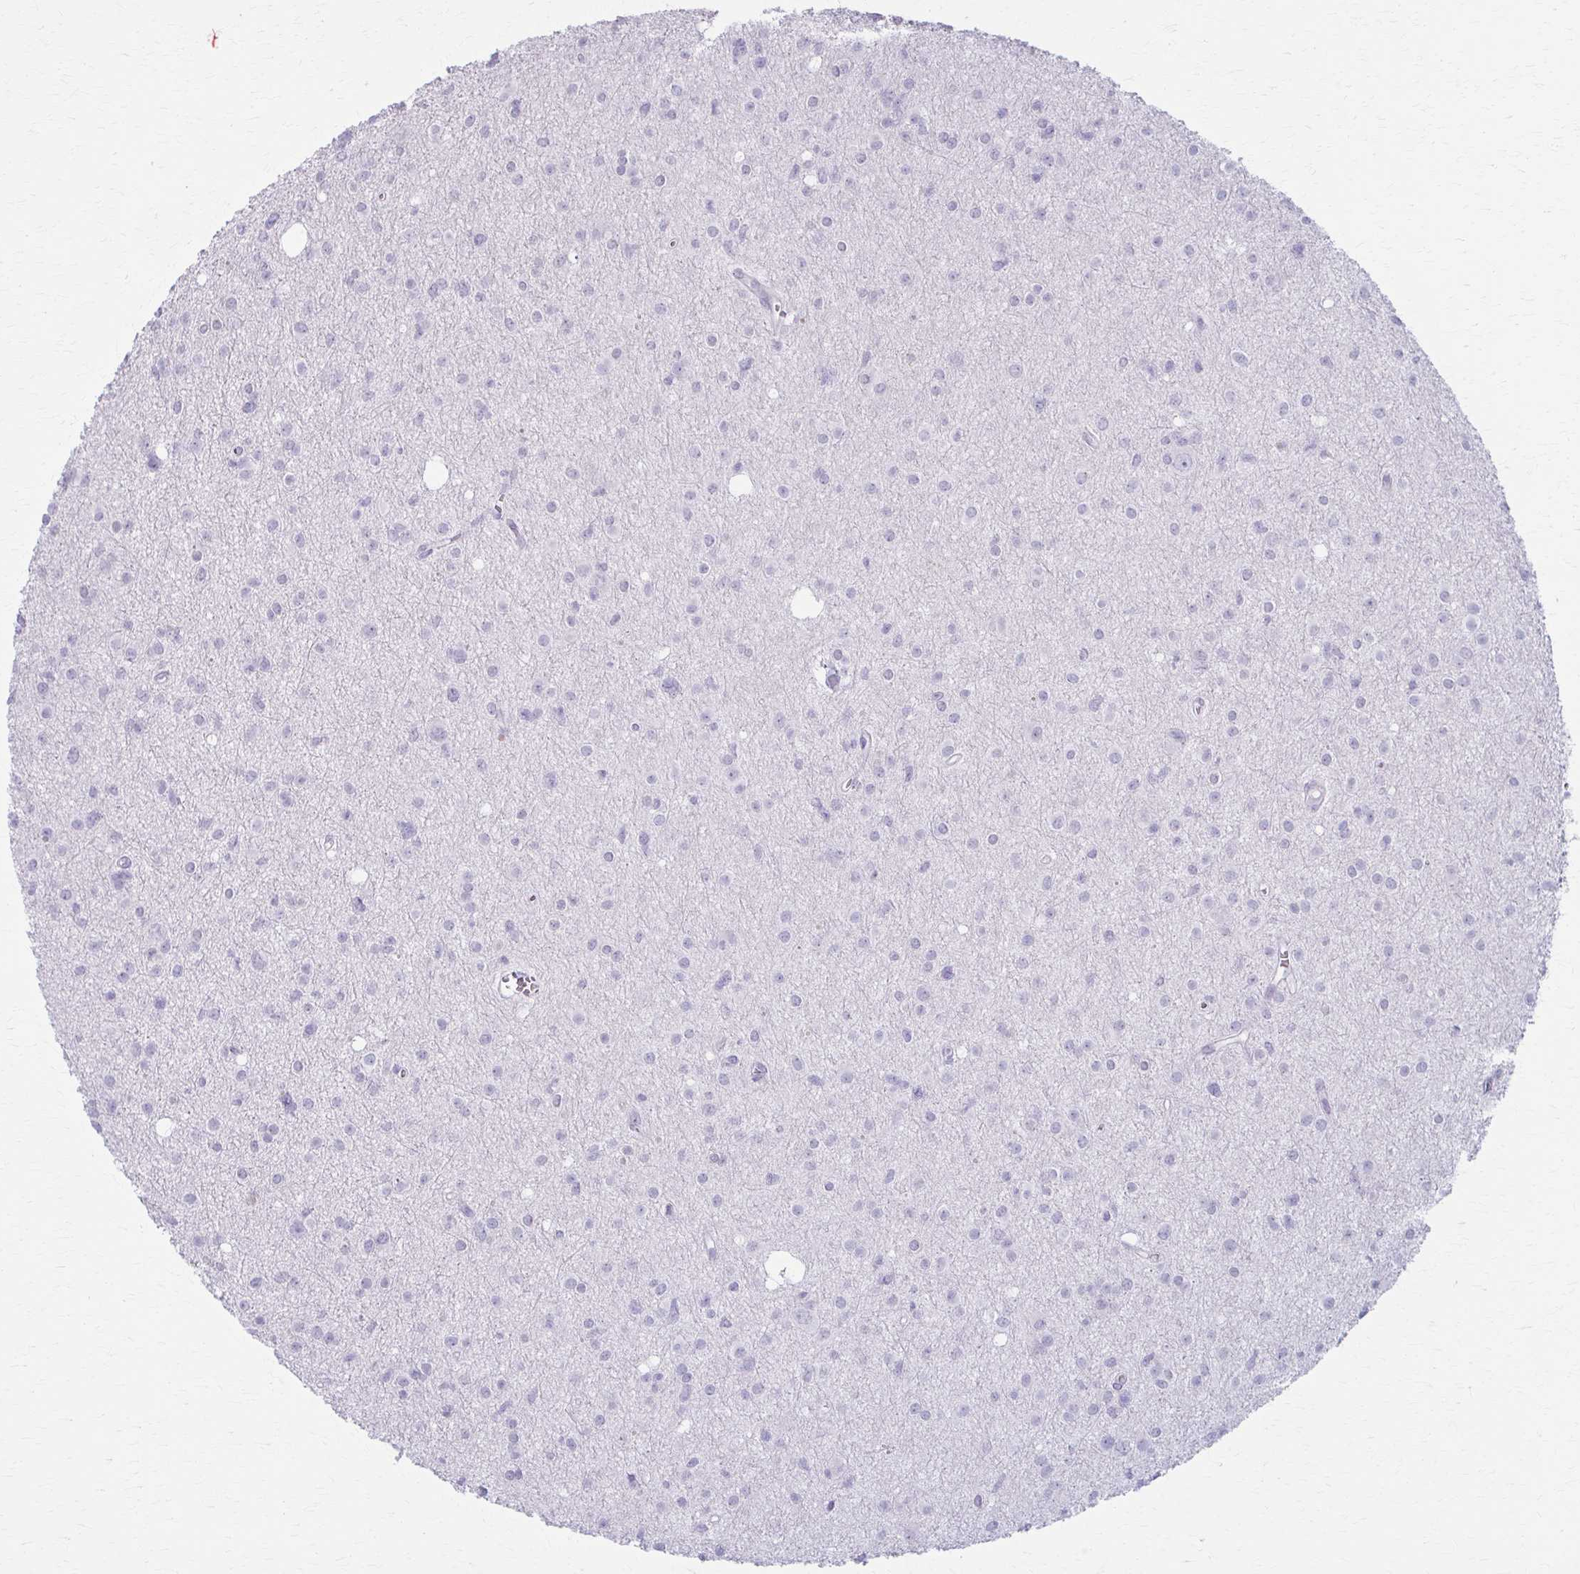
{"staining": {"intensity": "negative", "quantity": "none", "location": "none"}, "tissue": "glioma", "cell_type": "Tumor cells", "image_type": "cancer", "snomed": [{"axis": "morphology", "description": "Glioma, malignant, High grade"}, {"axis": "topography", "description": "Brain"}], "caption": "An image of glioma stained for a protein exhibits no brown staining in tumor cells.", "gene": "LDLRAP1", "patient": {"sex": "male", "age": 23}}